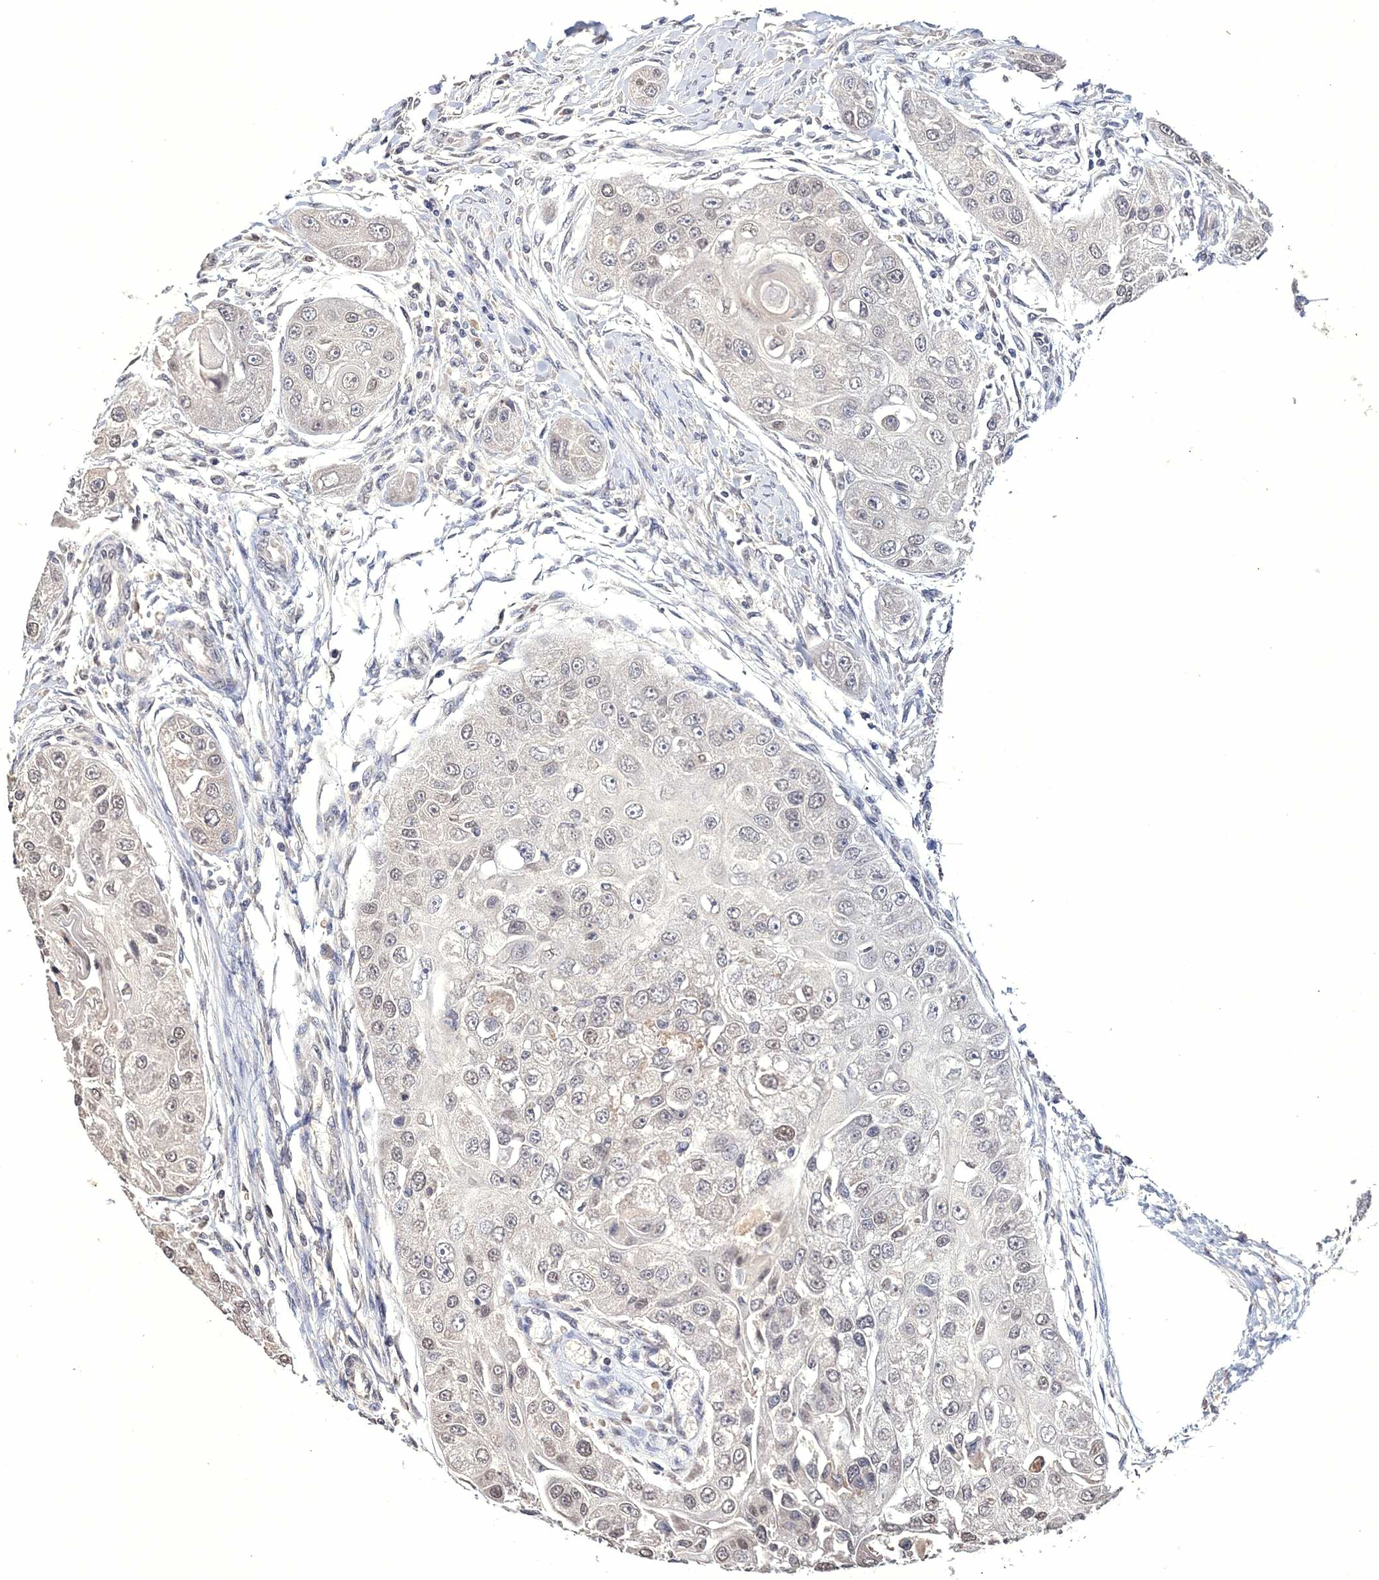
{"staining": {"intensity": "weak", "quantity": "25%-75%", "location": "nuclear"}, "tissue": "head and neck cancer", "cell_type": "Tumor cells", "image_type": "cancer", "snomed": [{"axis": "morphology", "description": "Normal tissue, NOS"}, {"axis": "morphology", "description": "Squamous cell carcinoma, NOS"}, {"axis": "topography", "description": "Skeletal muscle"}, {"axis": "topography", "description": "Head-Neck"}], "caption": "There is low levels of weak nuclear positivity in tumor cells of head and neck squamous cell carcinoma, as demonstrated by immunohistochemical staining (brown color).", "gene": "GPN1", "patient": {"sex": "male", "age": 51}}